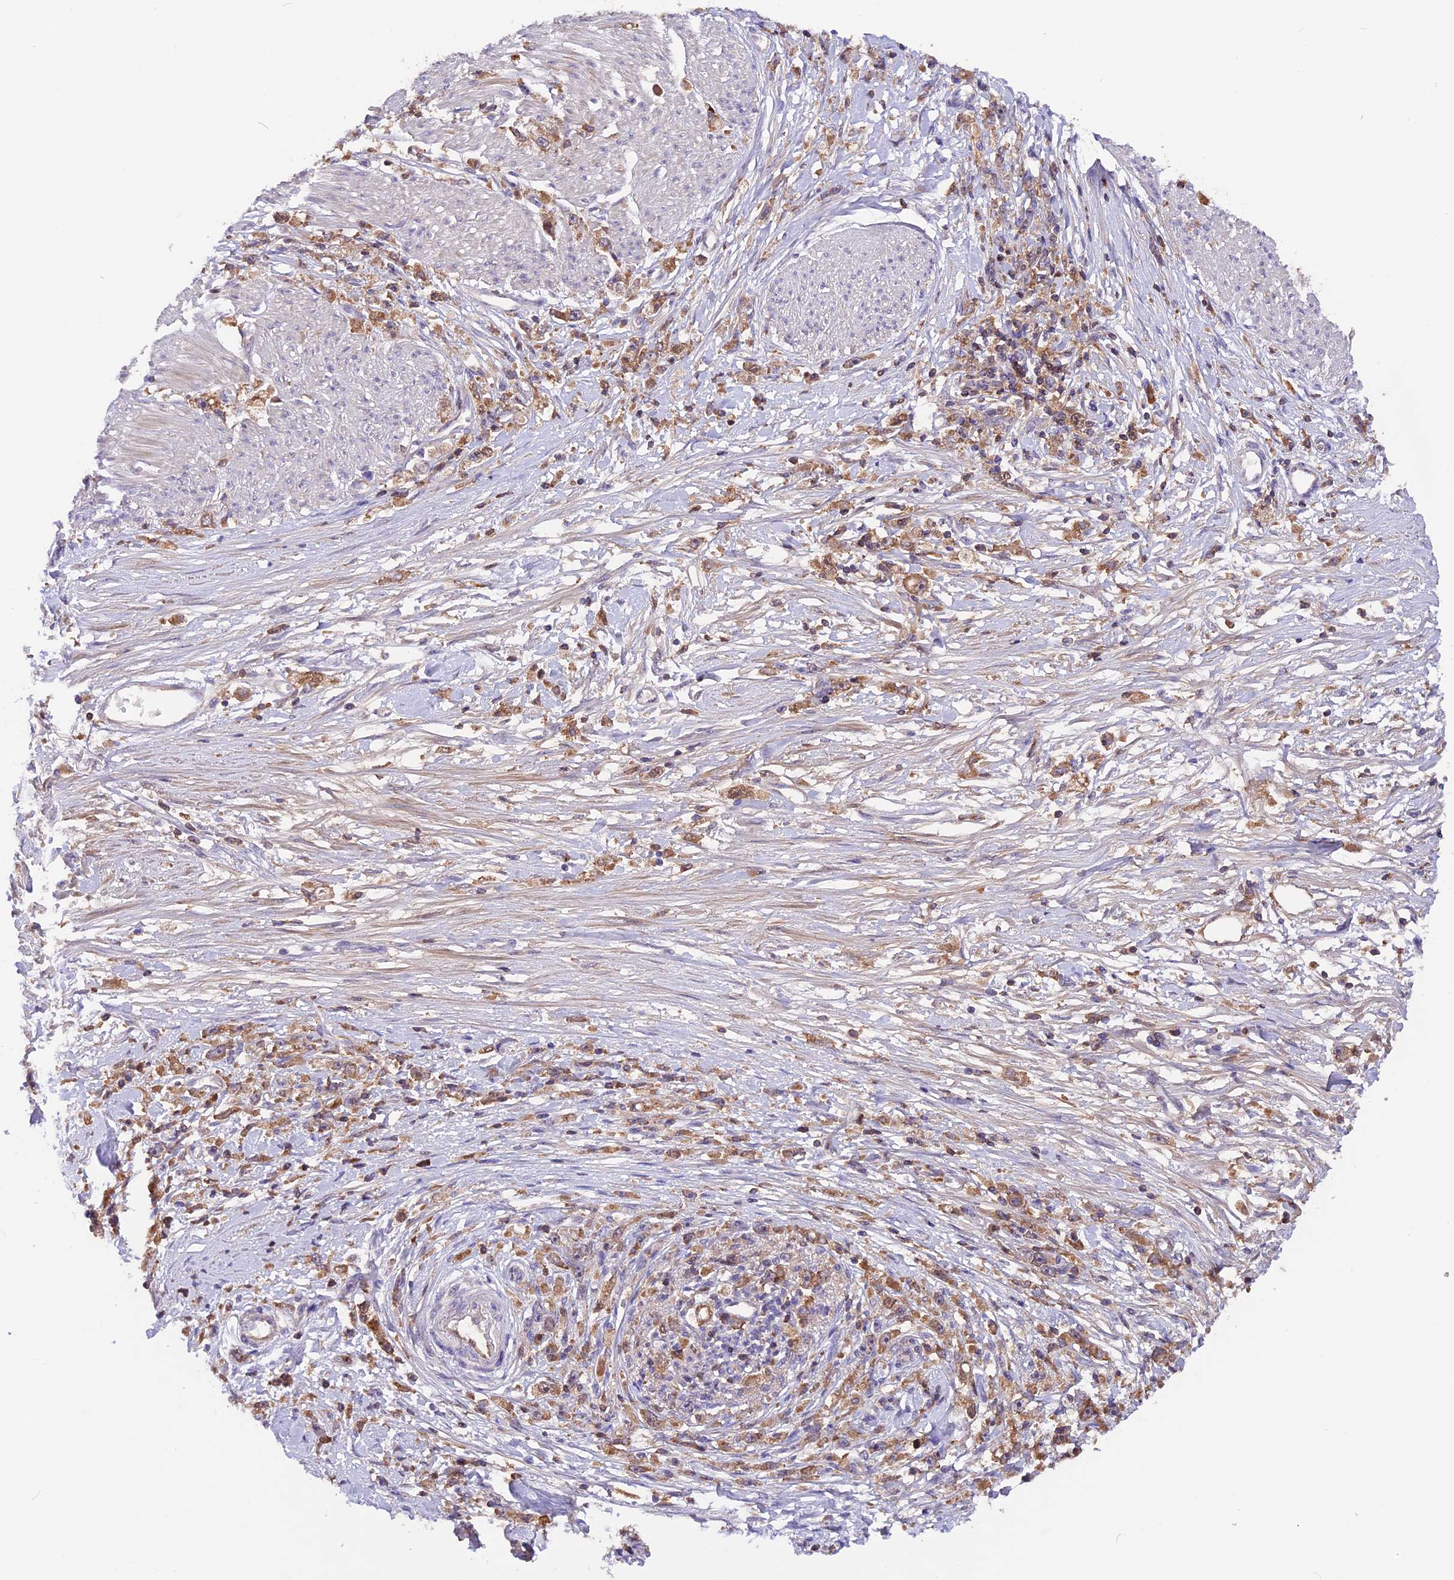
{"staining": {"intensity": "moderate", "quantity": "25%-75%", "location": "cytoplasmic/membranous"}, "tissue": "stomach cancer", "cell_type": "Tumor cells", "image_type": "cancer", "snomed": [{"axis": "morphology", "description": "Adenocarcinoma, NOS"}, {"axis": "topography", "description": "Stomach"}], "caption": "Tumor cells exhibit moderate cytoplasmic/membranous staining in approximately 25%-75% of cells in stomach adenocarcinoma.", "gene": "MARK4", "patient": {"sex": "female", "age": 59}}